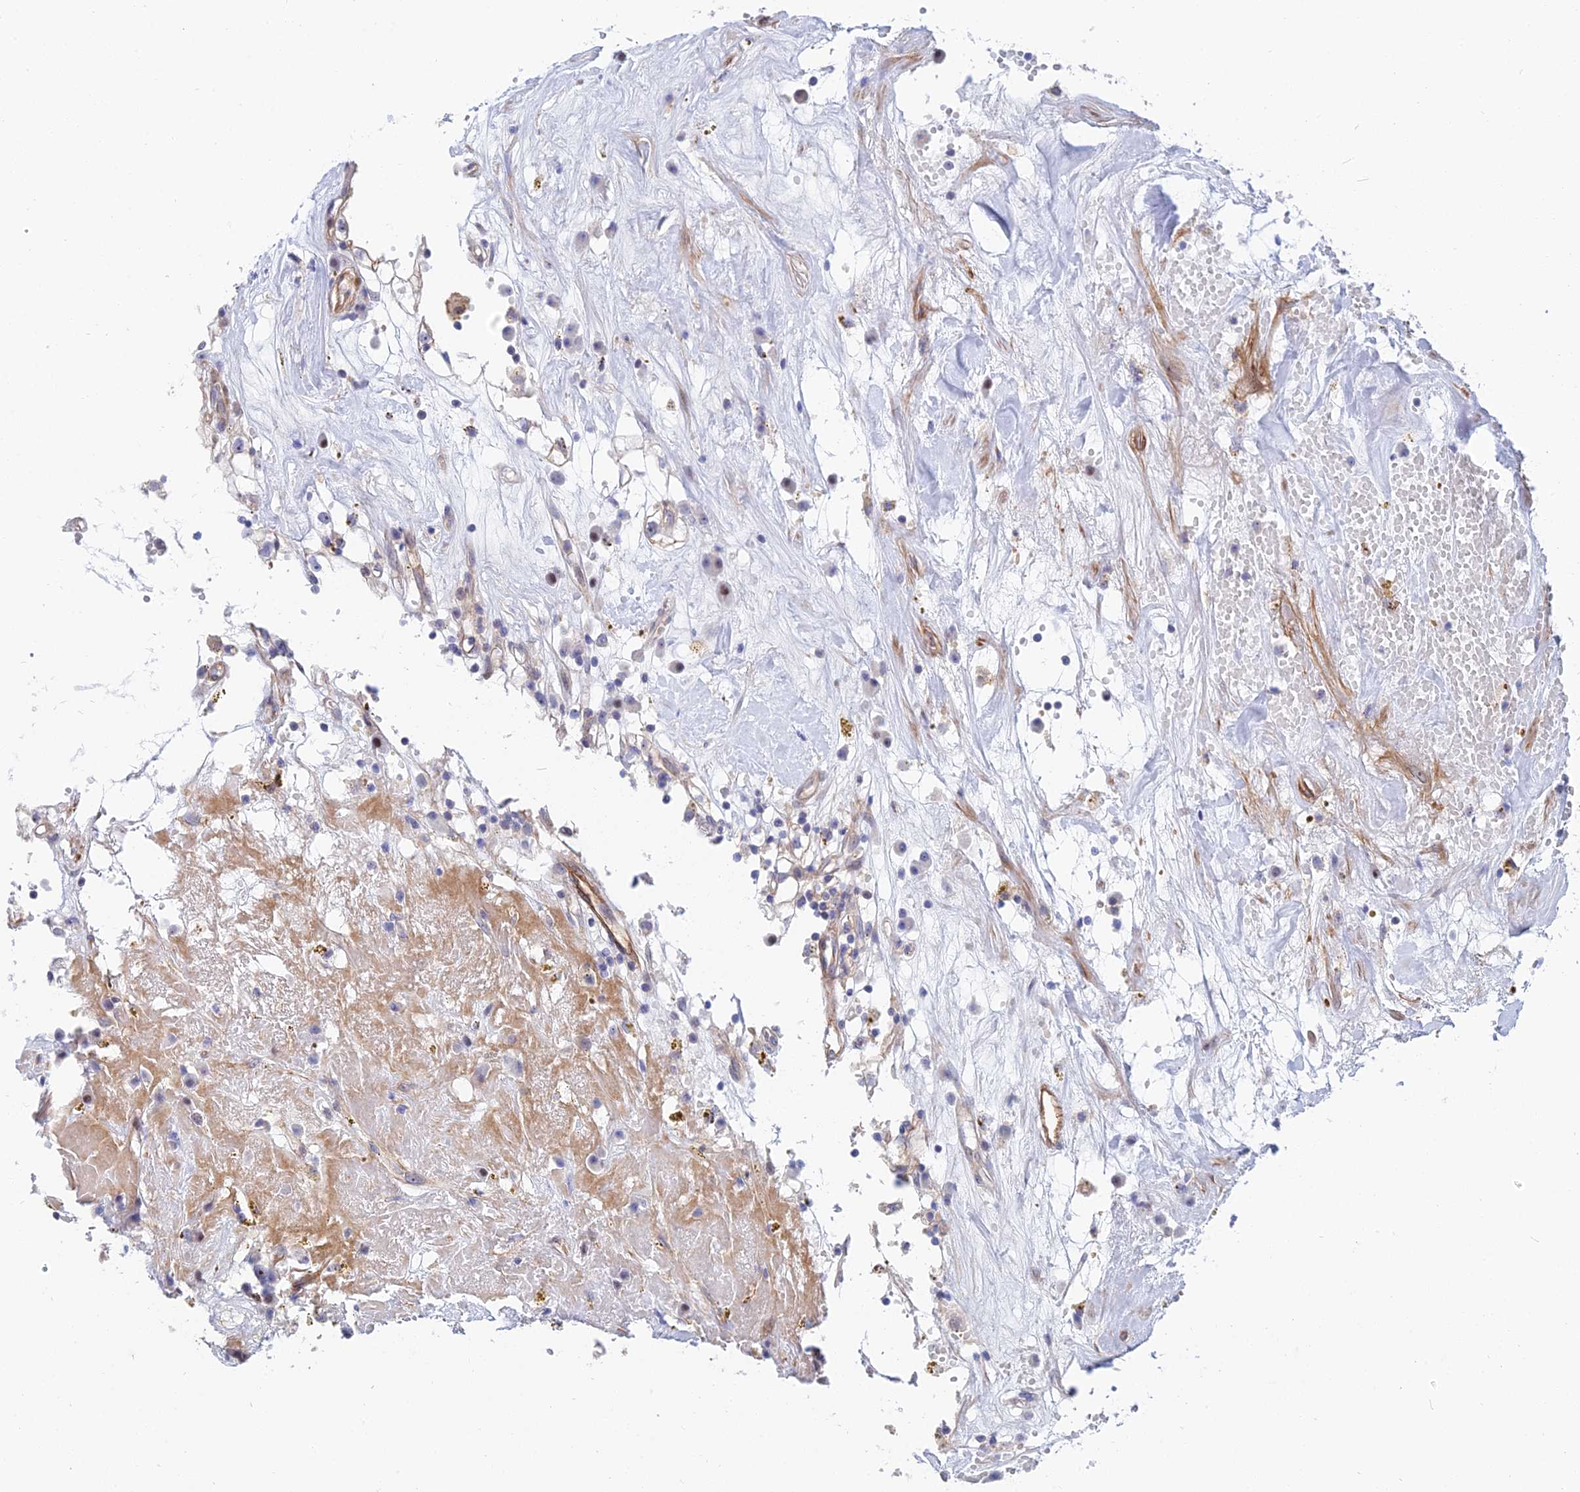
{"staining": {"intensity": "negative", "quantity": "none", "location": "none"}, "tissue": "renal cancer", "cell_type": "Tumor cells", "image_type": "cancer", "snomed": [{"axis": "morphology", "description": "Adenocarcinoma, NOS"}, {"axis": "topography", "description": "Kidney"}], "caption": "Immunohistochemical staining of human renal cancer (adenocarcinoma) exhibits no significant expression in tumor cells.", "gene": "TRIM43B", "patient": {"sex": "male", "age": 56}}